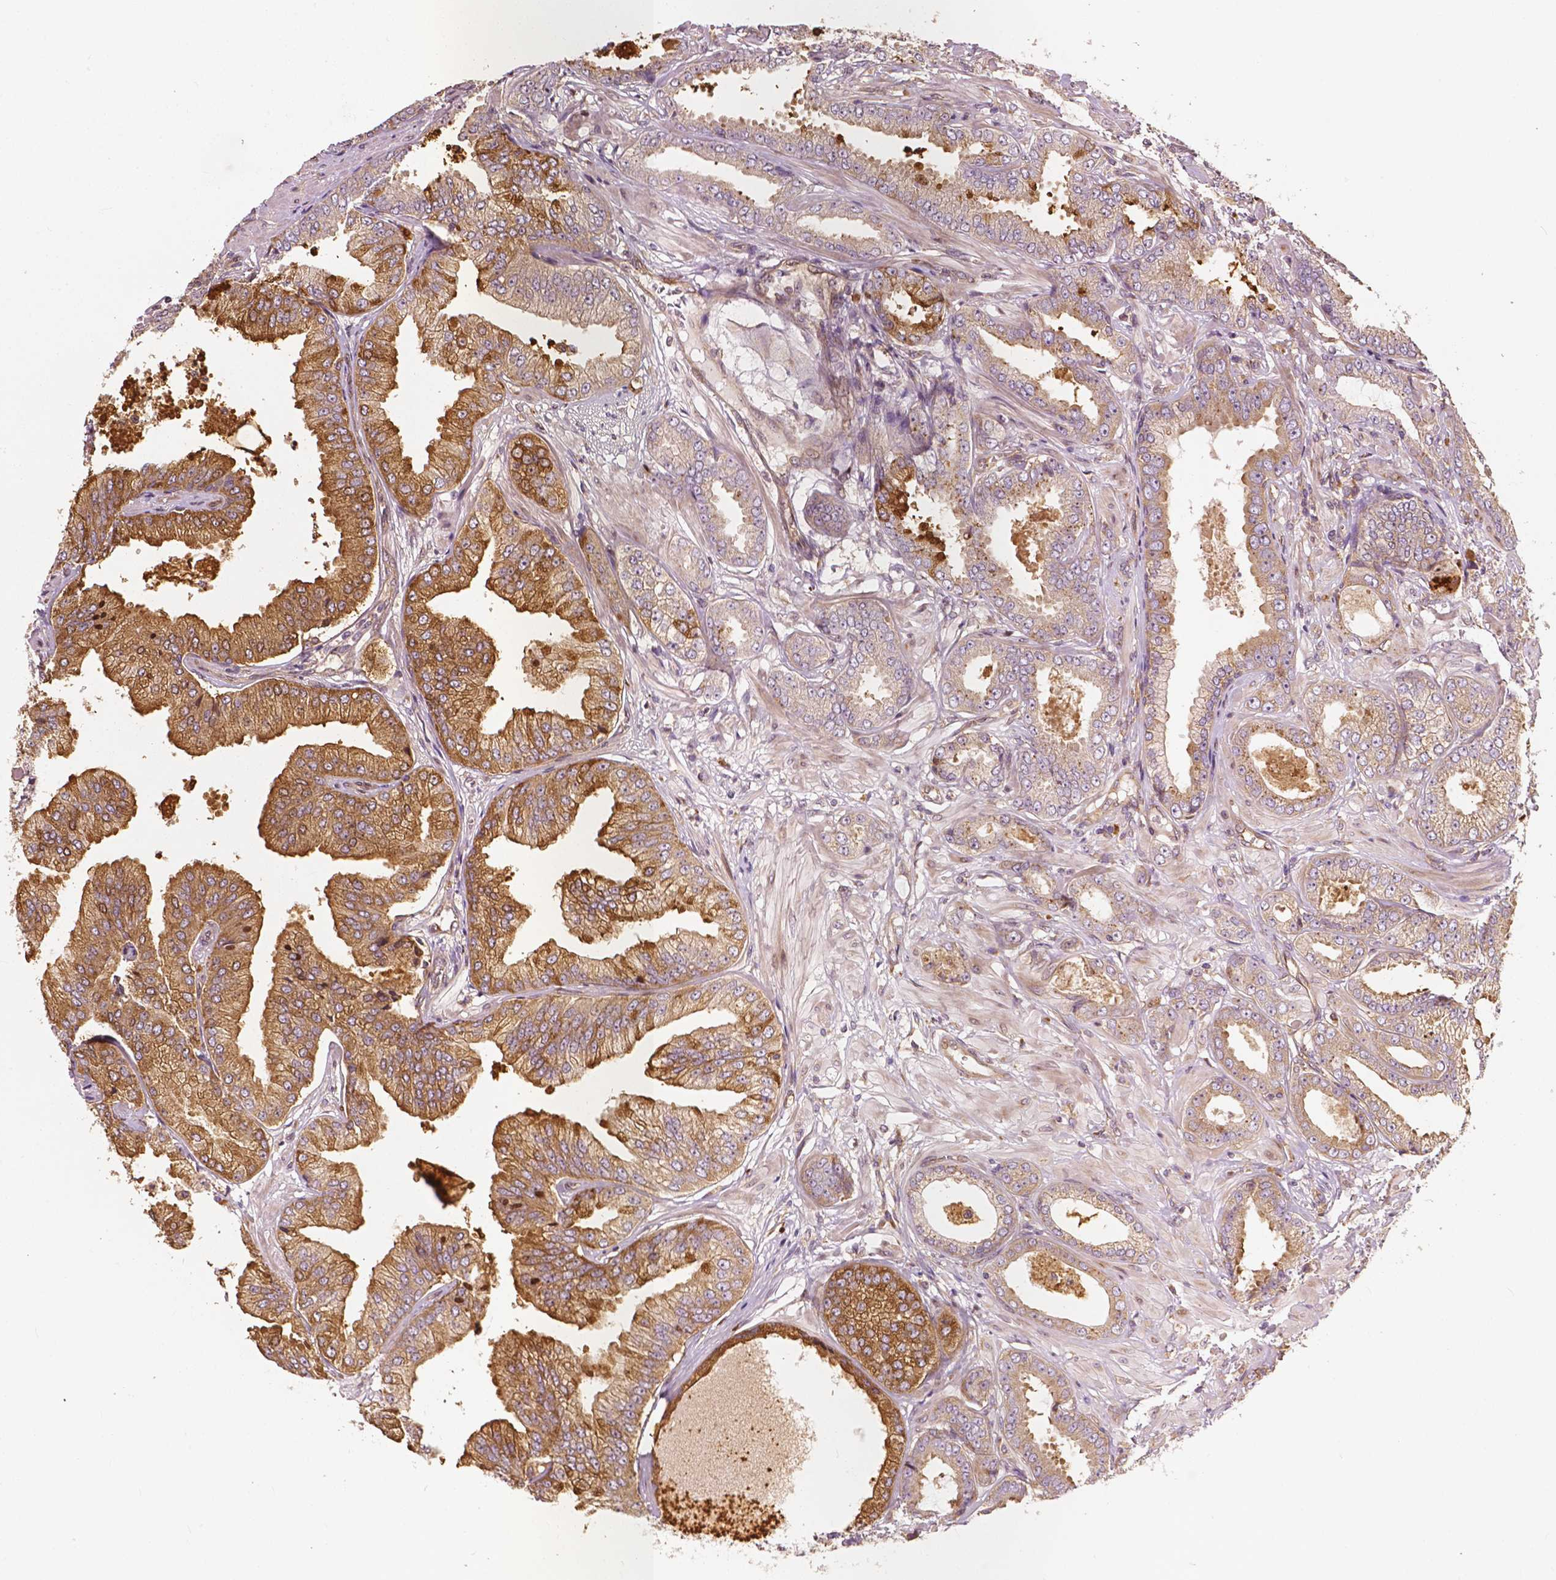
{"staining": {"intensity": "weak", "quantity": ">75%", "location": "cytoplasmic/membranous"}, "tissue": "prostate cancer", "cell_type": "Tumor cells", "image_type": "cancer", "snomed": [{"axis": "morphology", "description": "Adenocarcinoma, Low grade"}, {"axis": "topography", "description": "Prostate"}], "caption": "Immunohistochemistry (IHC) (DAB) staining of human prostate adenocarcinoma (low-grade) reveals weak cytoplasmic/membranous protein positivity in about >75% of tumor cells.", "gene": "G3BP1", "patient": {"sex": "male", "age": 55}}